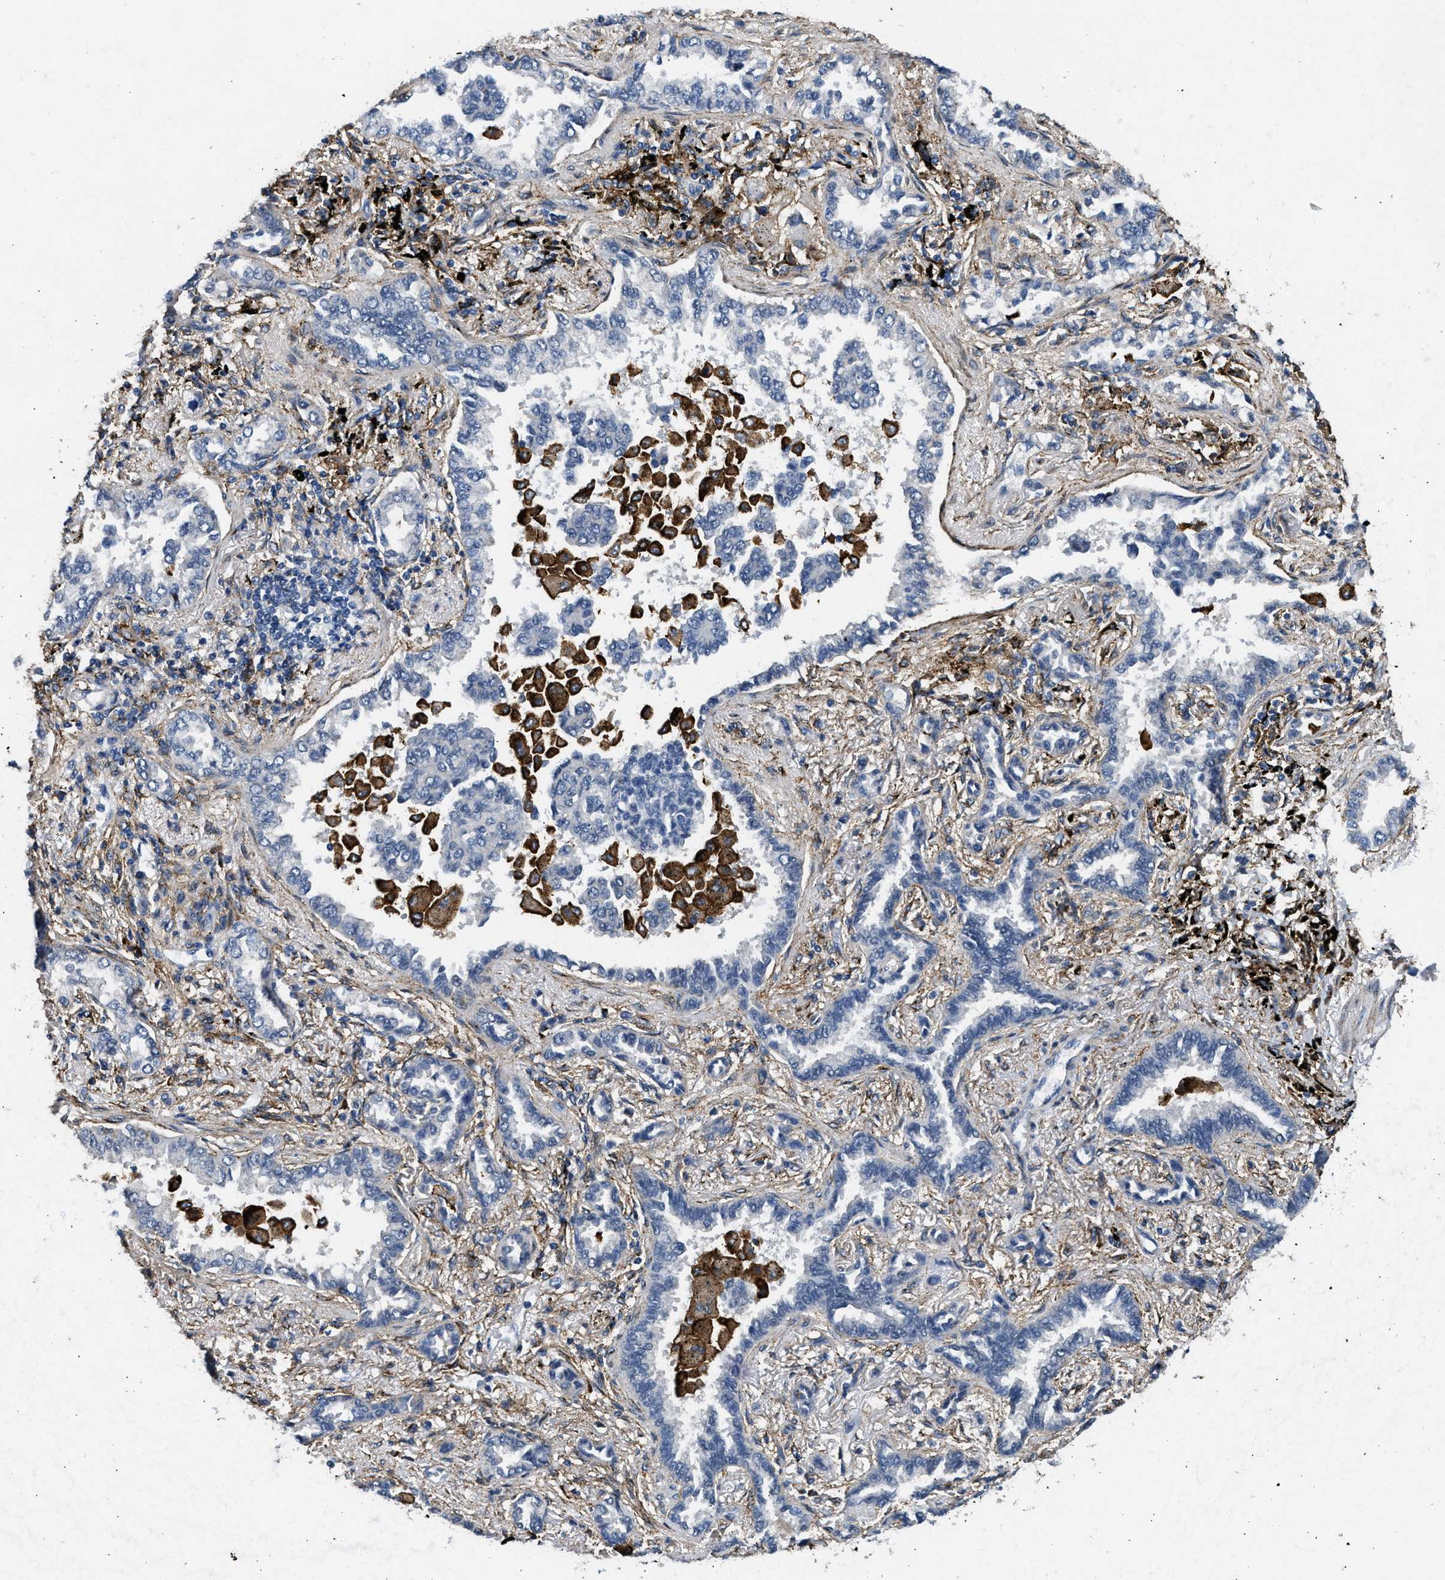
{"staining": {"intensity": "negative", "quantity": "none", "location": "none"}, "tissue": "lung cancer", "cell_type": "Tumor cells", "image_type": "cancer", "snomed": [{"axis": "morphology", "description": "Normal tissue, NOS"}, {"axis": "morphology", "description": "Adenocarcinoma, NOS"}, {"axis": "topography", "description": "Lung"}], "caption": "Tumor cells are negative for protein expression in human lung cancer (adenocarcinoma).", "gene": "LRP1", "patient": {"sex": "male", "age": 59}}